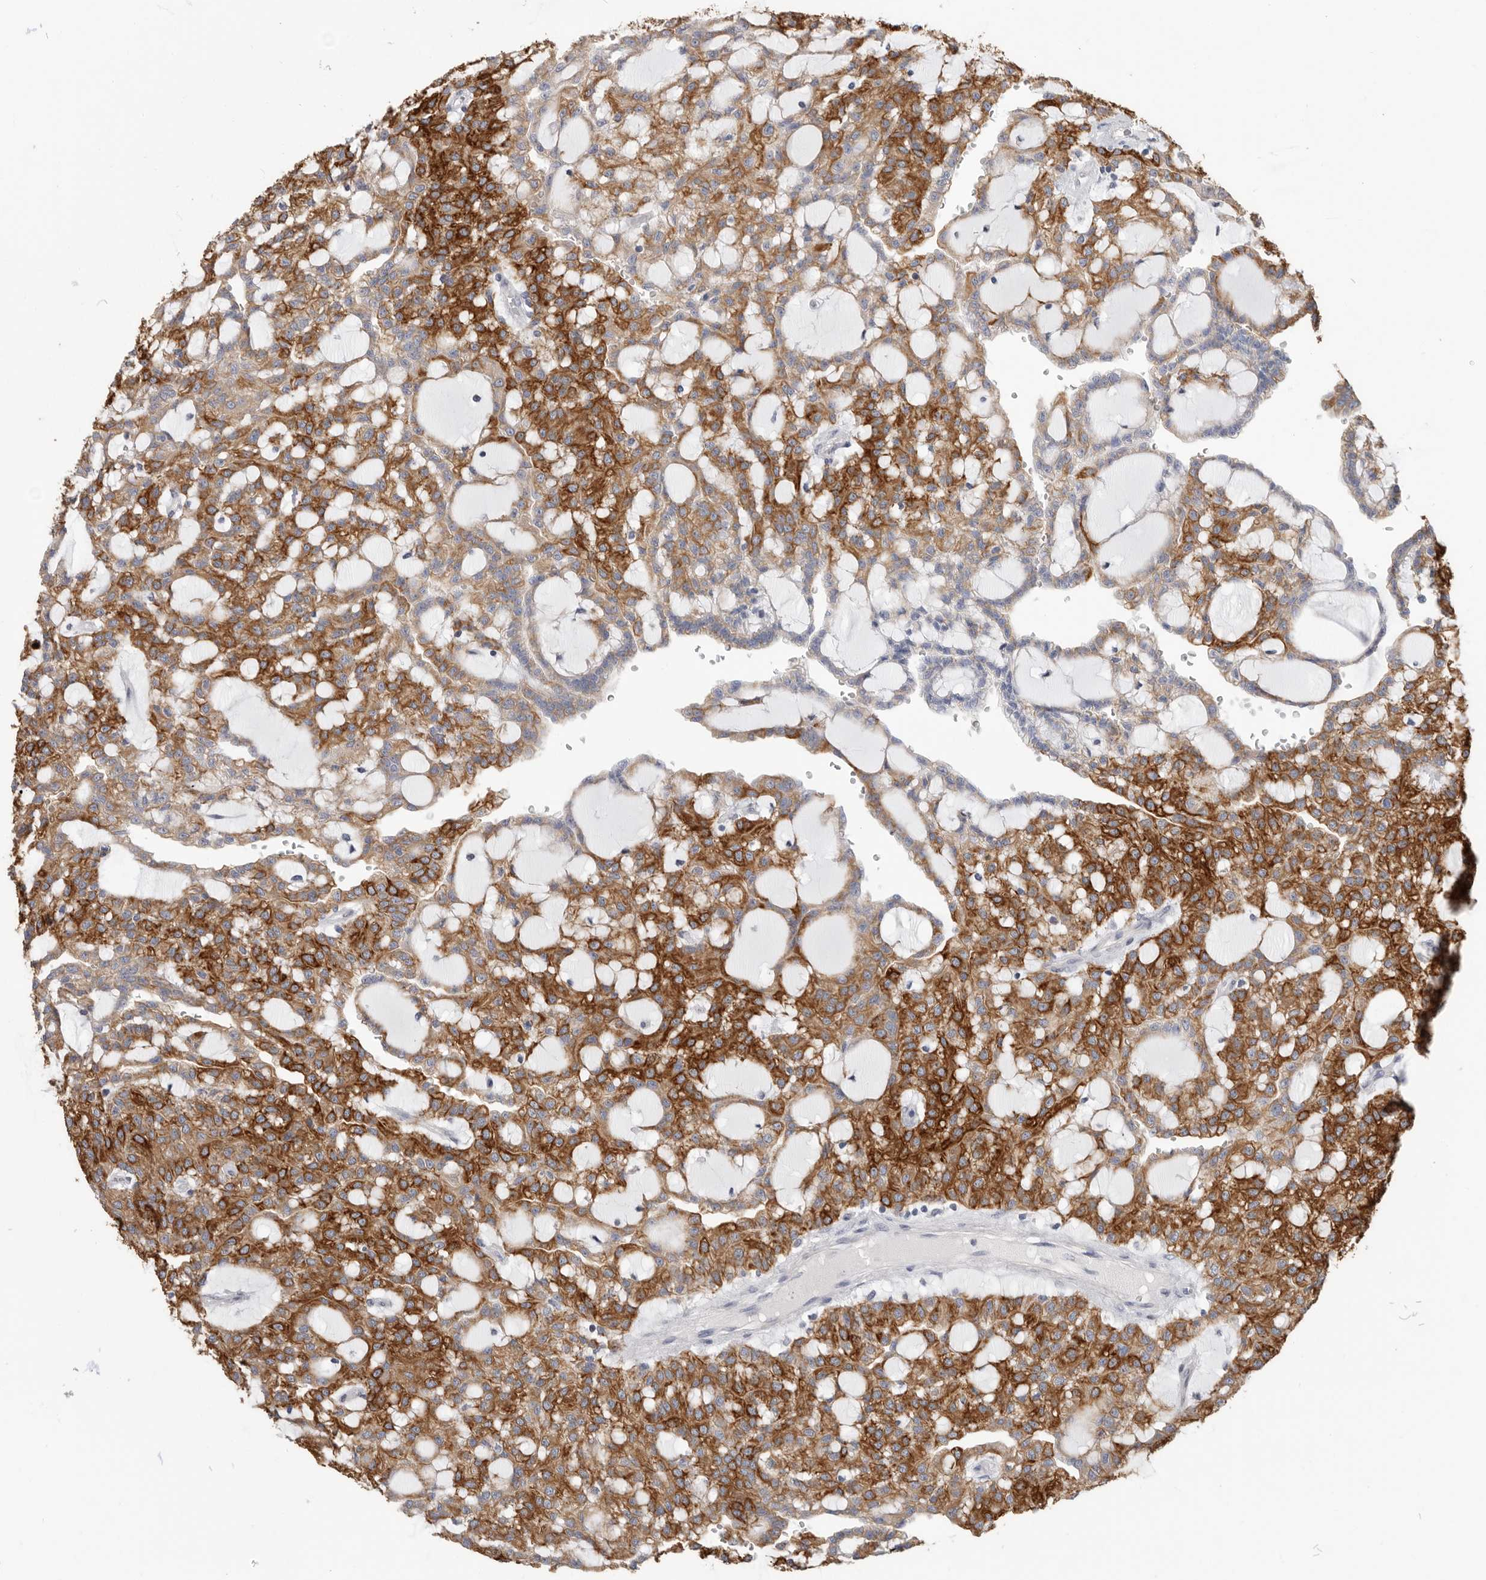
{"staining": {"intensity": "strong", "quantity": ">75%", "location": "cytoplasmic/membranous"}, "tissue": "renal cancer", "cell_type": "Tumor cells", "image_type": "cancer", "snomed": [{"axis": "morphology", "description": "Adenocarcinoma, NOS"}, {"axis": "topography", "description": "Kidney"}], "caption": "High-power microscopy captured an immunohistochemistry image of renal adenocarcinoma, revealing strong cytoplasmic/membranous expression in approximately >75% of tumor cells.", "gene": "MTFR1L", "patient": {"sex": "male", "age": 63}}